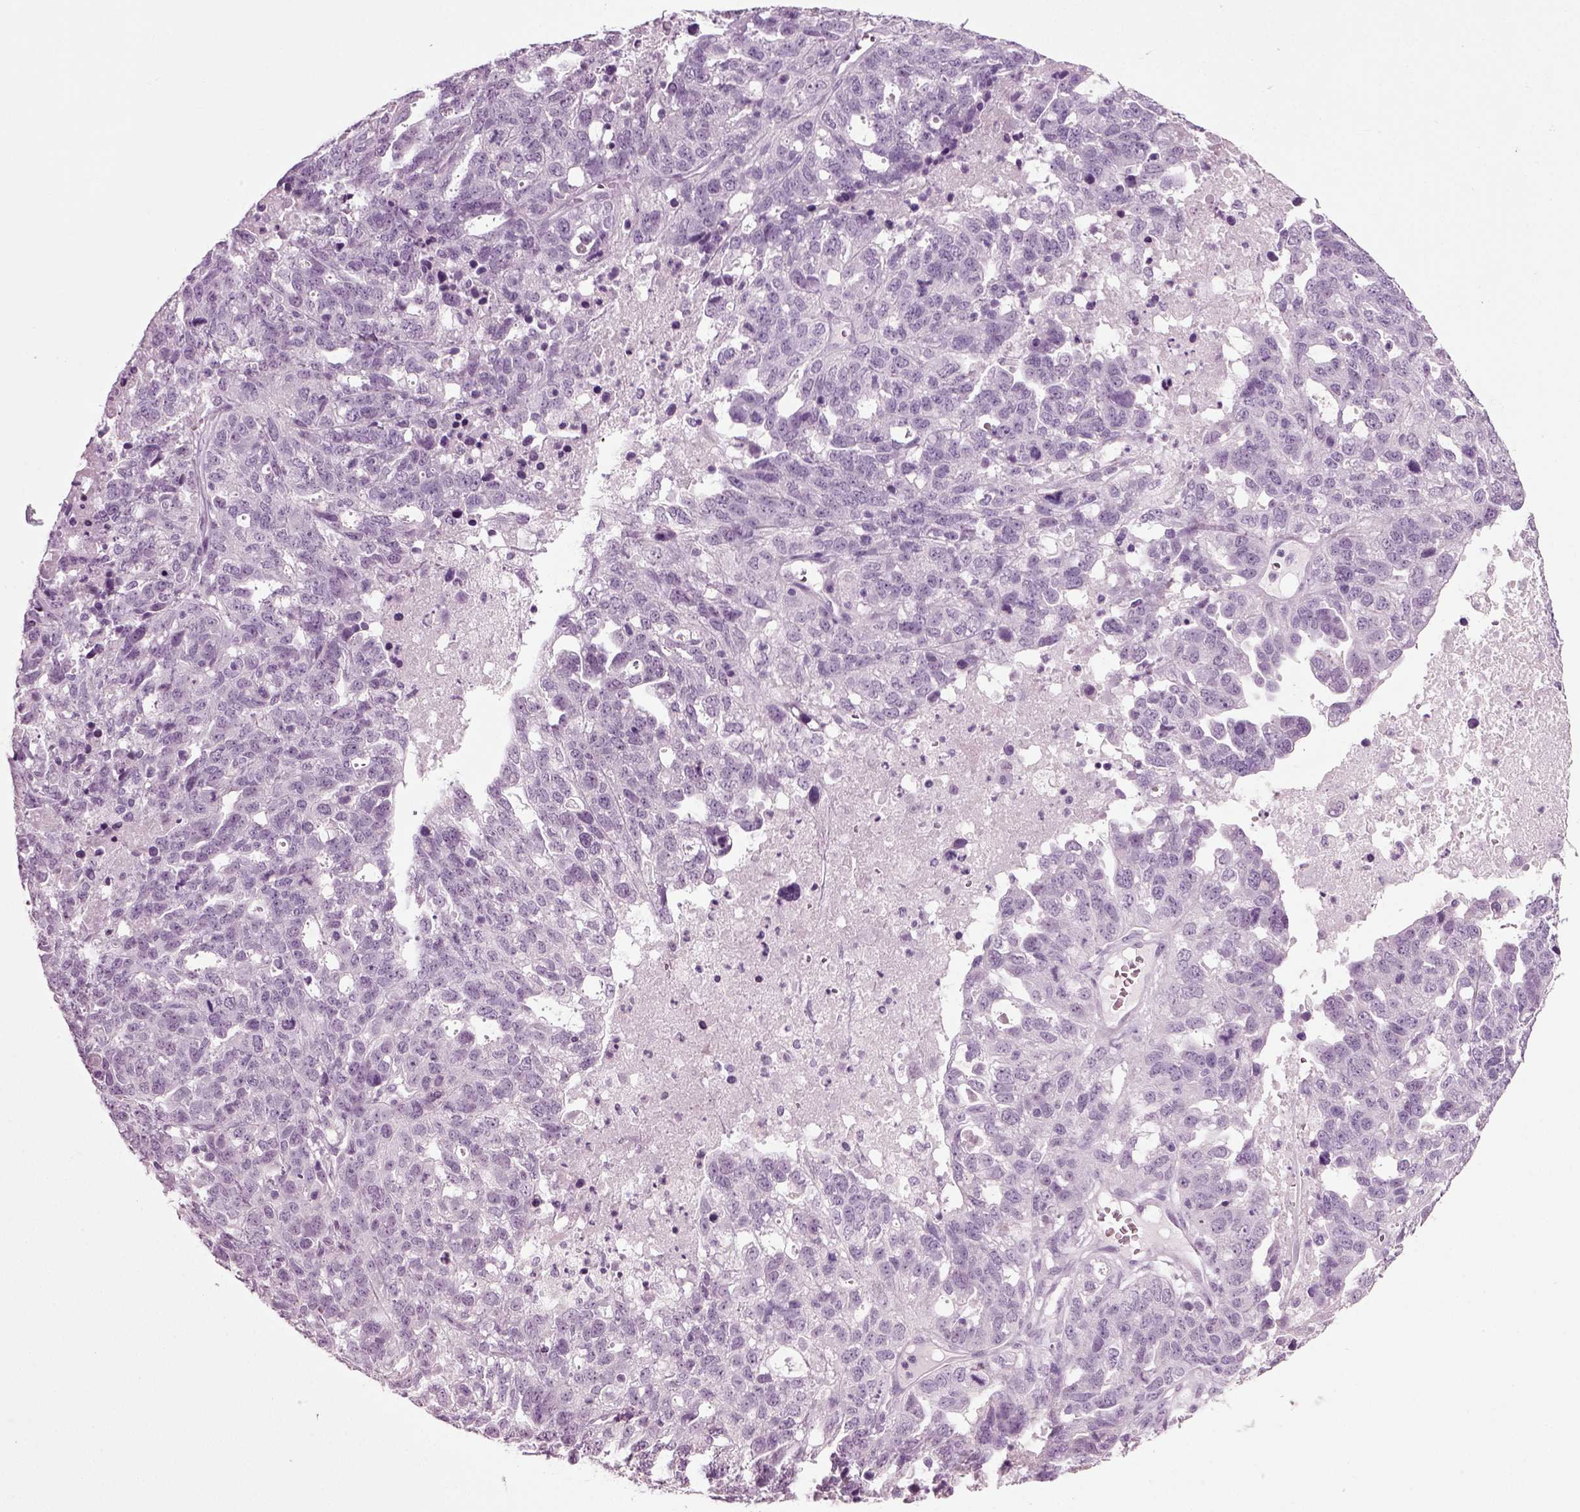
{"staining": {"intensity": "negative", "quantity": "none", "location": "none"}, "tissue": "ovarian cancer", "cell_type": "Tumor cells", "image_type": "cancer", "snomed": [{"axis": "morphology", "description": "Cystadenocarcinoma, serous, NOS"}, {"axis": "topography", "description": "Ovary"}], "caption": "This is an immunohistochemistry micrograph of human ovarian serous cystadenocarcinoma. There is no expression in tumor cells.", "gene": "ZC2HC1C", "patient": {"sex": "female", "age": 71}}